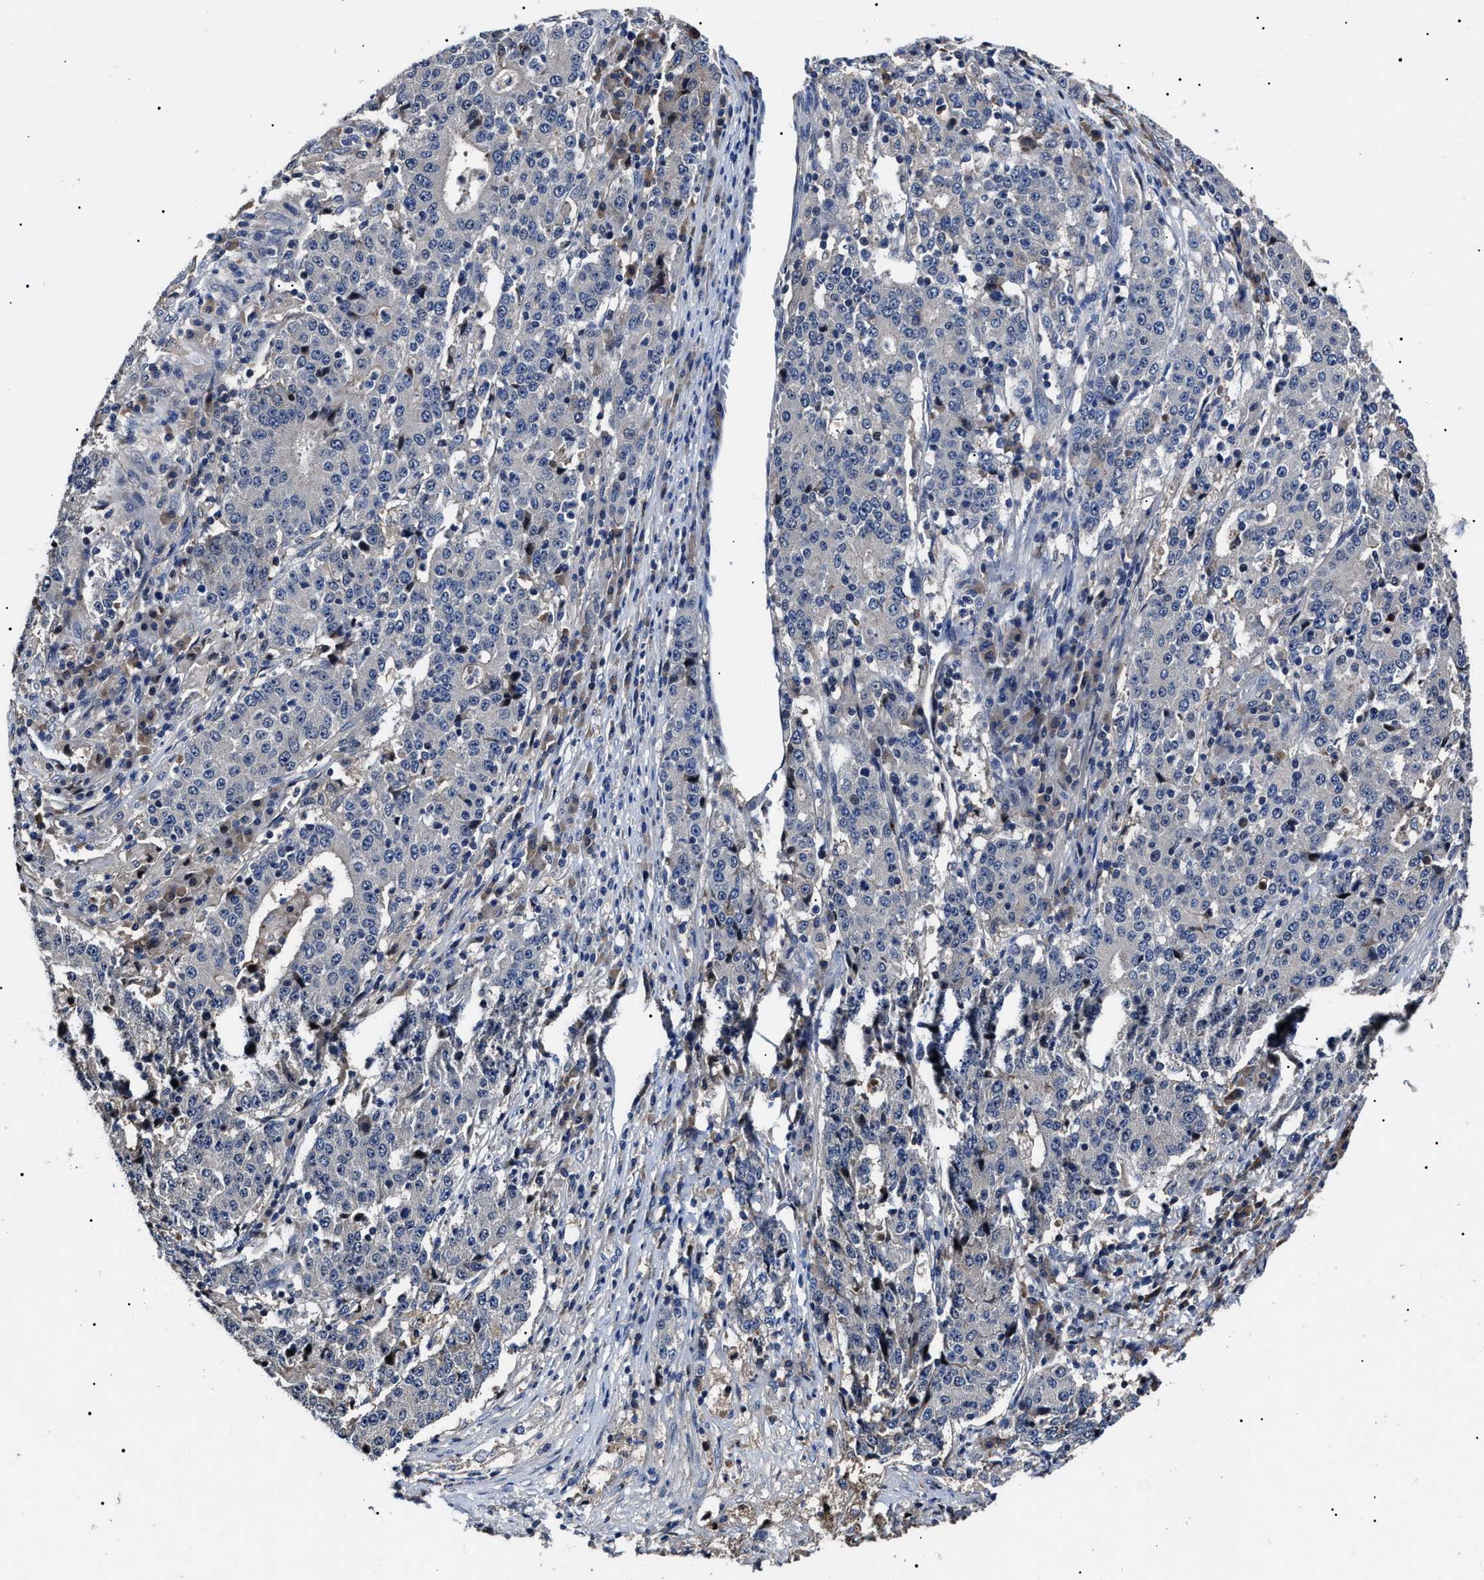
{"staining": {"intensity": "negative", "quantity": "none", "location": "none"}, "tissue": "stomach cancer", "cell_type": "Tumor cells", "image_type": "cancer", "snomed": [{"axis": "morphology", "description": "Adenocarcinoma, NOS"}, {"axis": "topography", "description": "Stomach"}], "caption": "IHC histopathology image of stomach cancer stained for a protein (brown), which displays no staining in tumor cells.", "gene": "IFT81", "patient": {"sex": "male", "age": 59}}